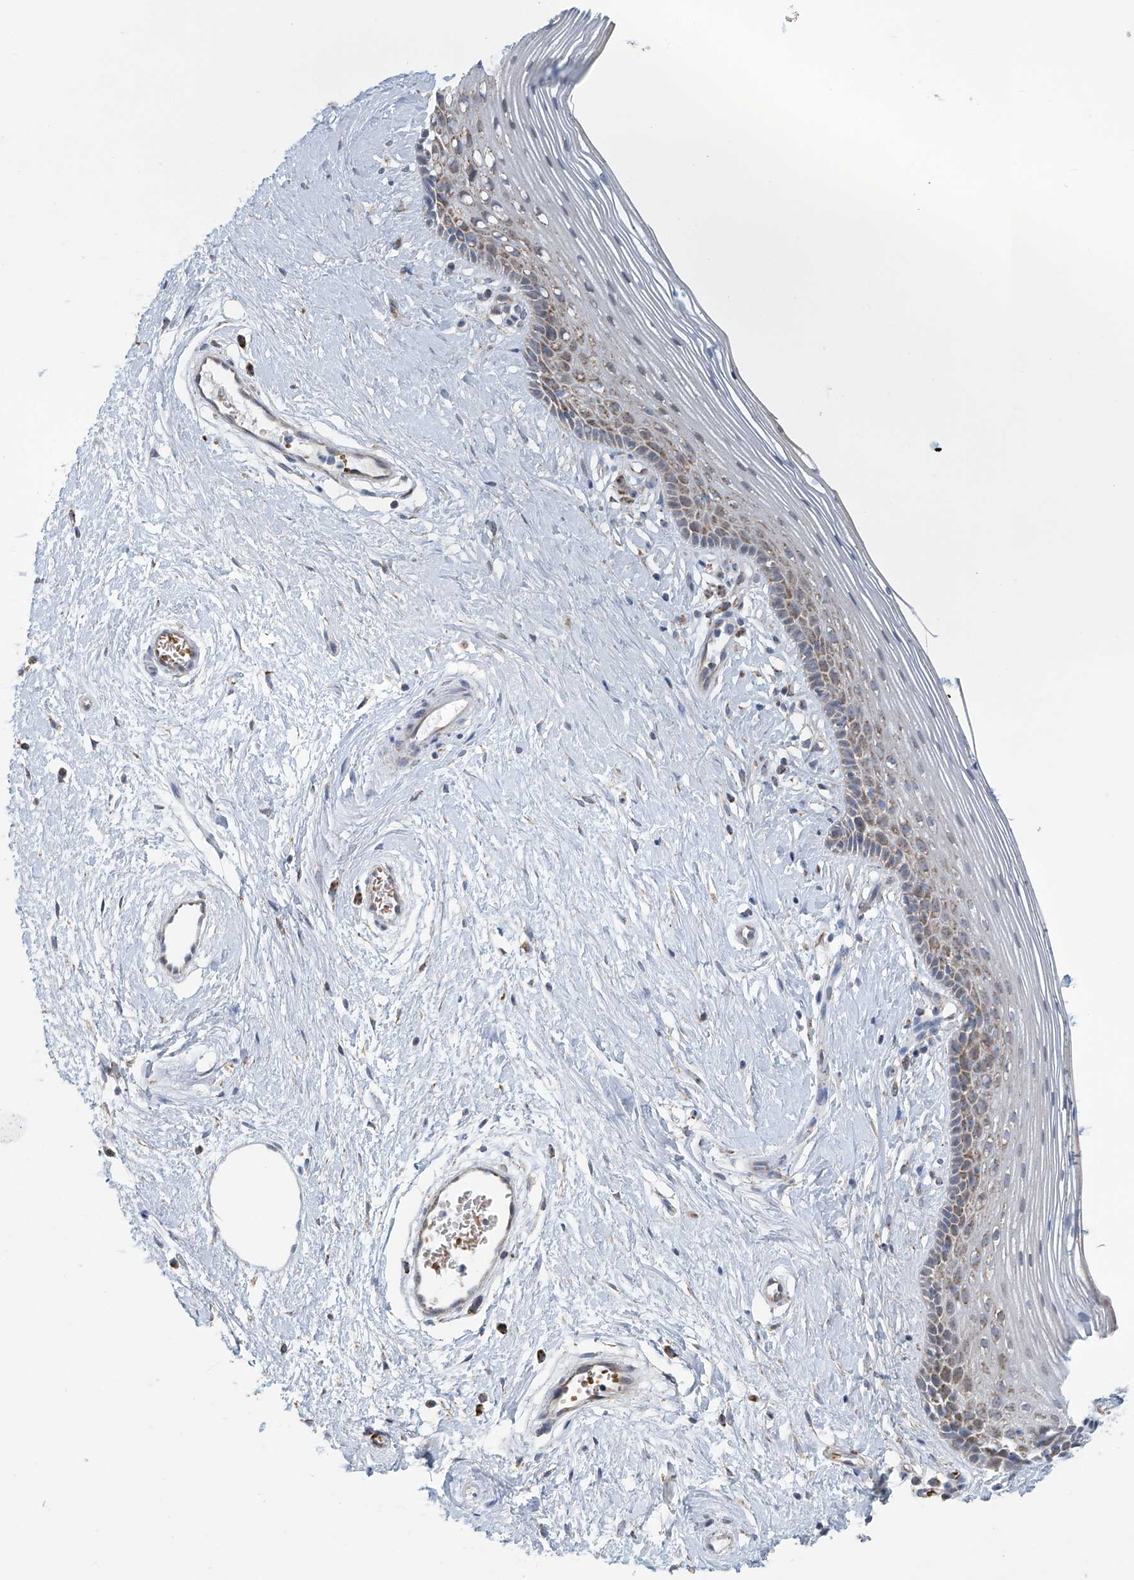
{"staining": {"intensity": "weak", "quantity": "25%-75%", "location": "cytoplasmic/membranous"}, "tissue": "vagina", "cell_type": "Squamous epithelial cells", "image_type": "normal", "snomed": [{"axis": "morphology", "description": "Normal tissue, NOS"}, {"axis": "topography", "description": "Vagina"}], "caption": "Protein staining by immunohistochemistry exhibits weak cytoplasmic/membranous positivity in approximately 25%-75% of squamous epithelial cells in normal vagina. The protein is stained brown, and the nuclei are stained in blue (DAB (3,3'-diaminobenzidine) IHC with brightfield microscopy, high magnification).", "gene": "COMMD1", "patient": {"sex": "female", "age": 46}}